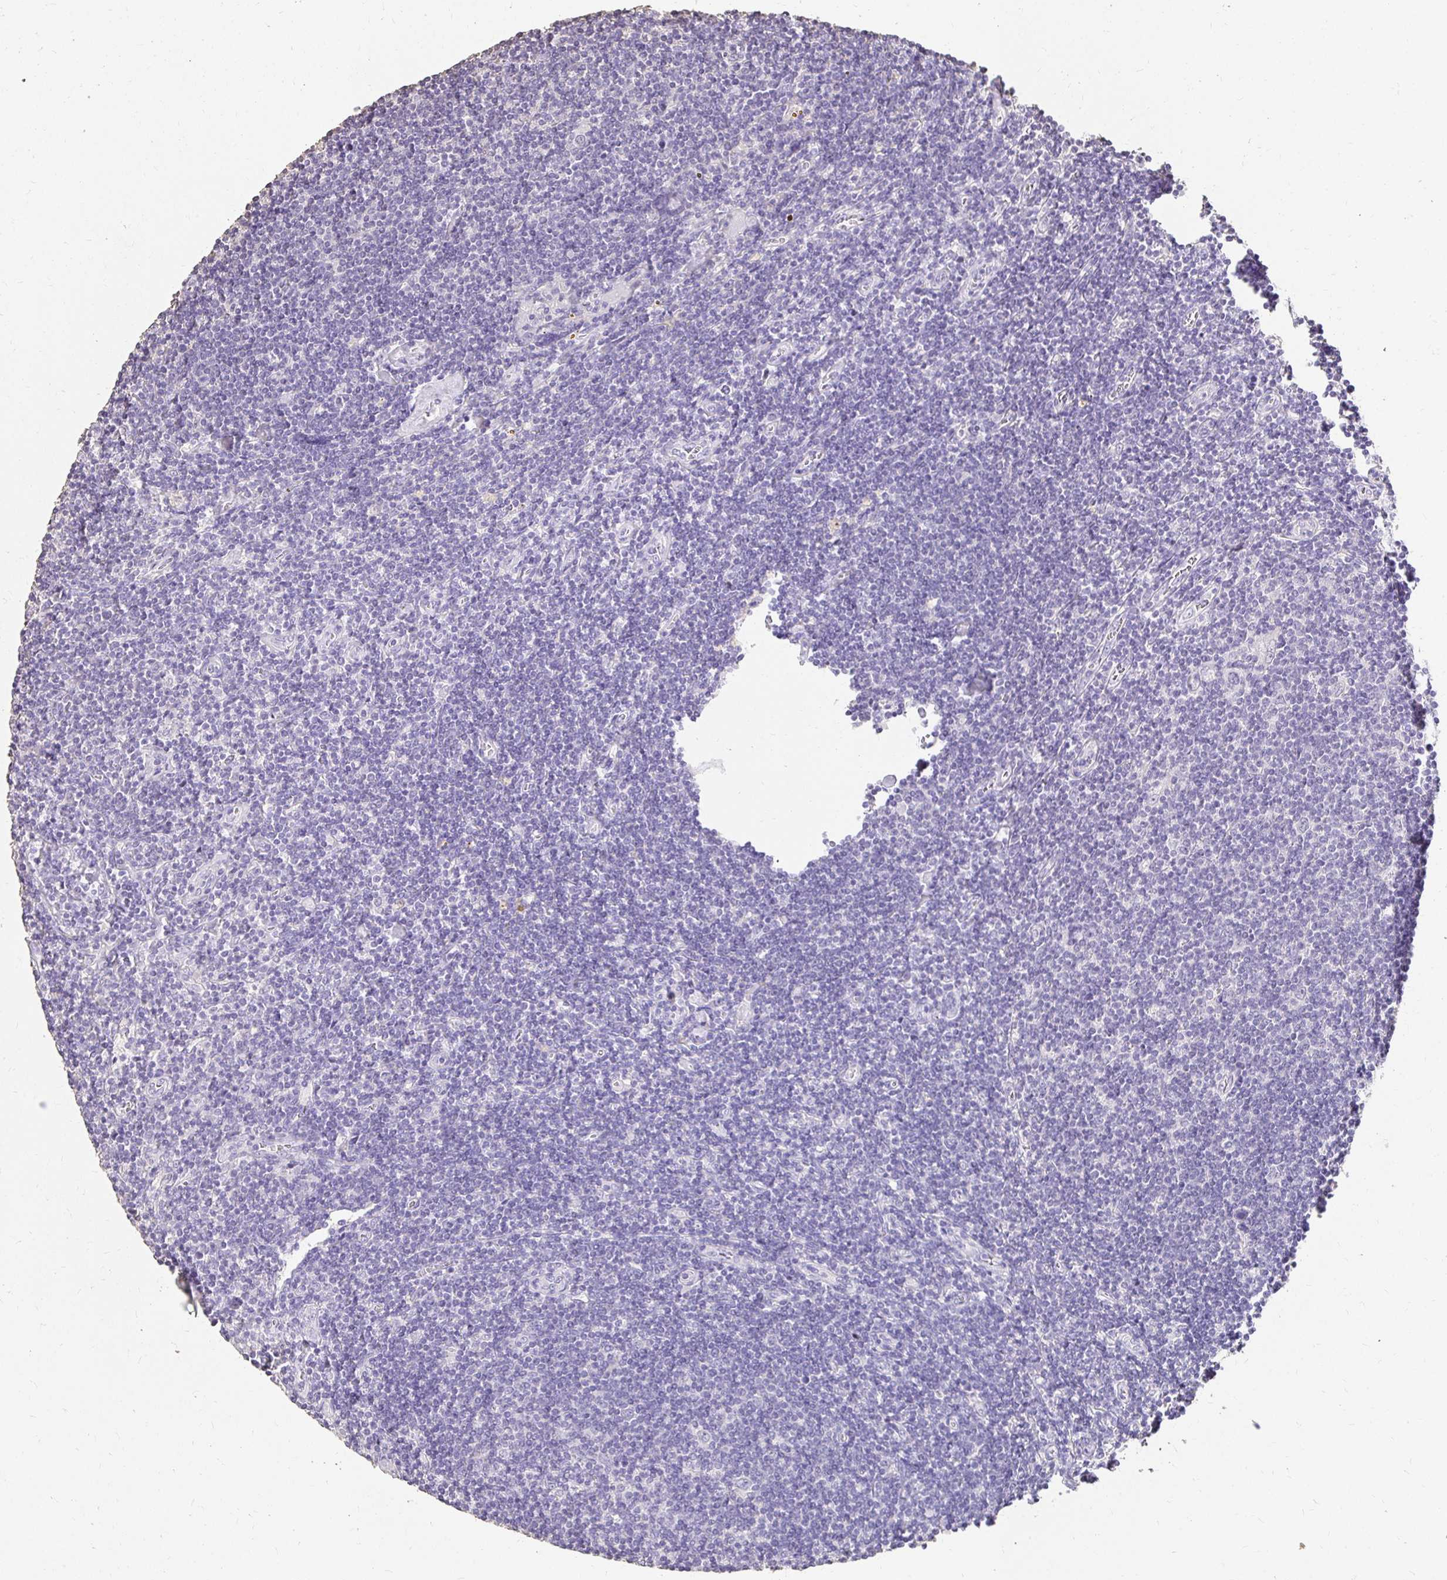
{"staining": {"intensity": "negative", "quantity": "none", "location": "none"}, "tissue": "lymphoma", "cell_type": "Tumor cells", "image_type": "cancer", "snomed": [{"axis": "morphology", "description": "Hodgkin's disease, NOS"}, {"axis": "topography", "description": "Lymph node"}], "caption": "IHC photomicrograph of neoplastic tissue: human Hodgkin's disease stained with DAB (3,3'-diaminobenzidine) demonstrates no significant protein positivity in tumor cells.", "gene": "UGT1A6", "patient": {"sex": "male", "age": 40}}